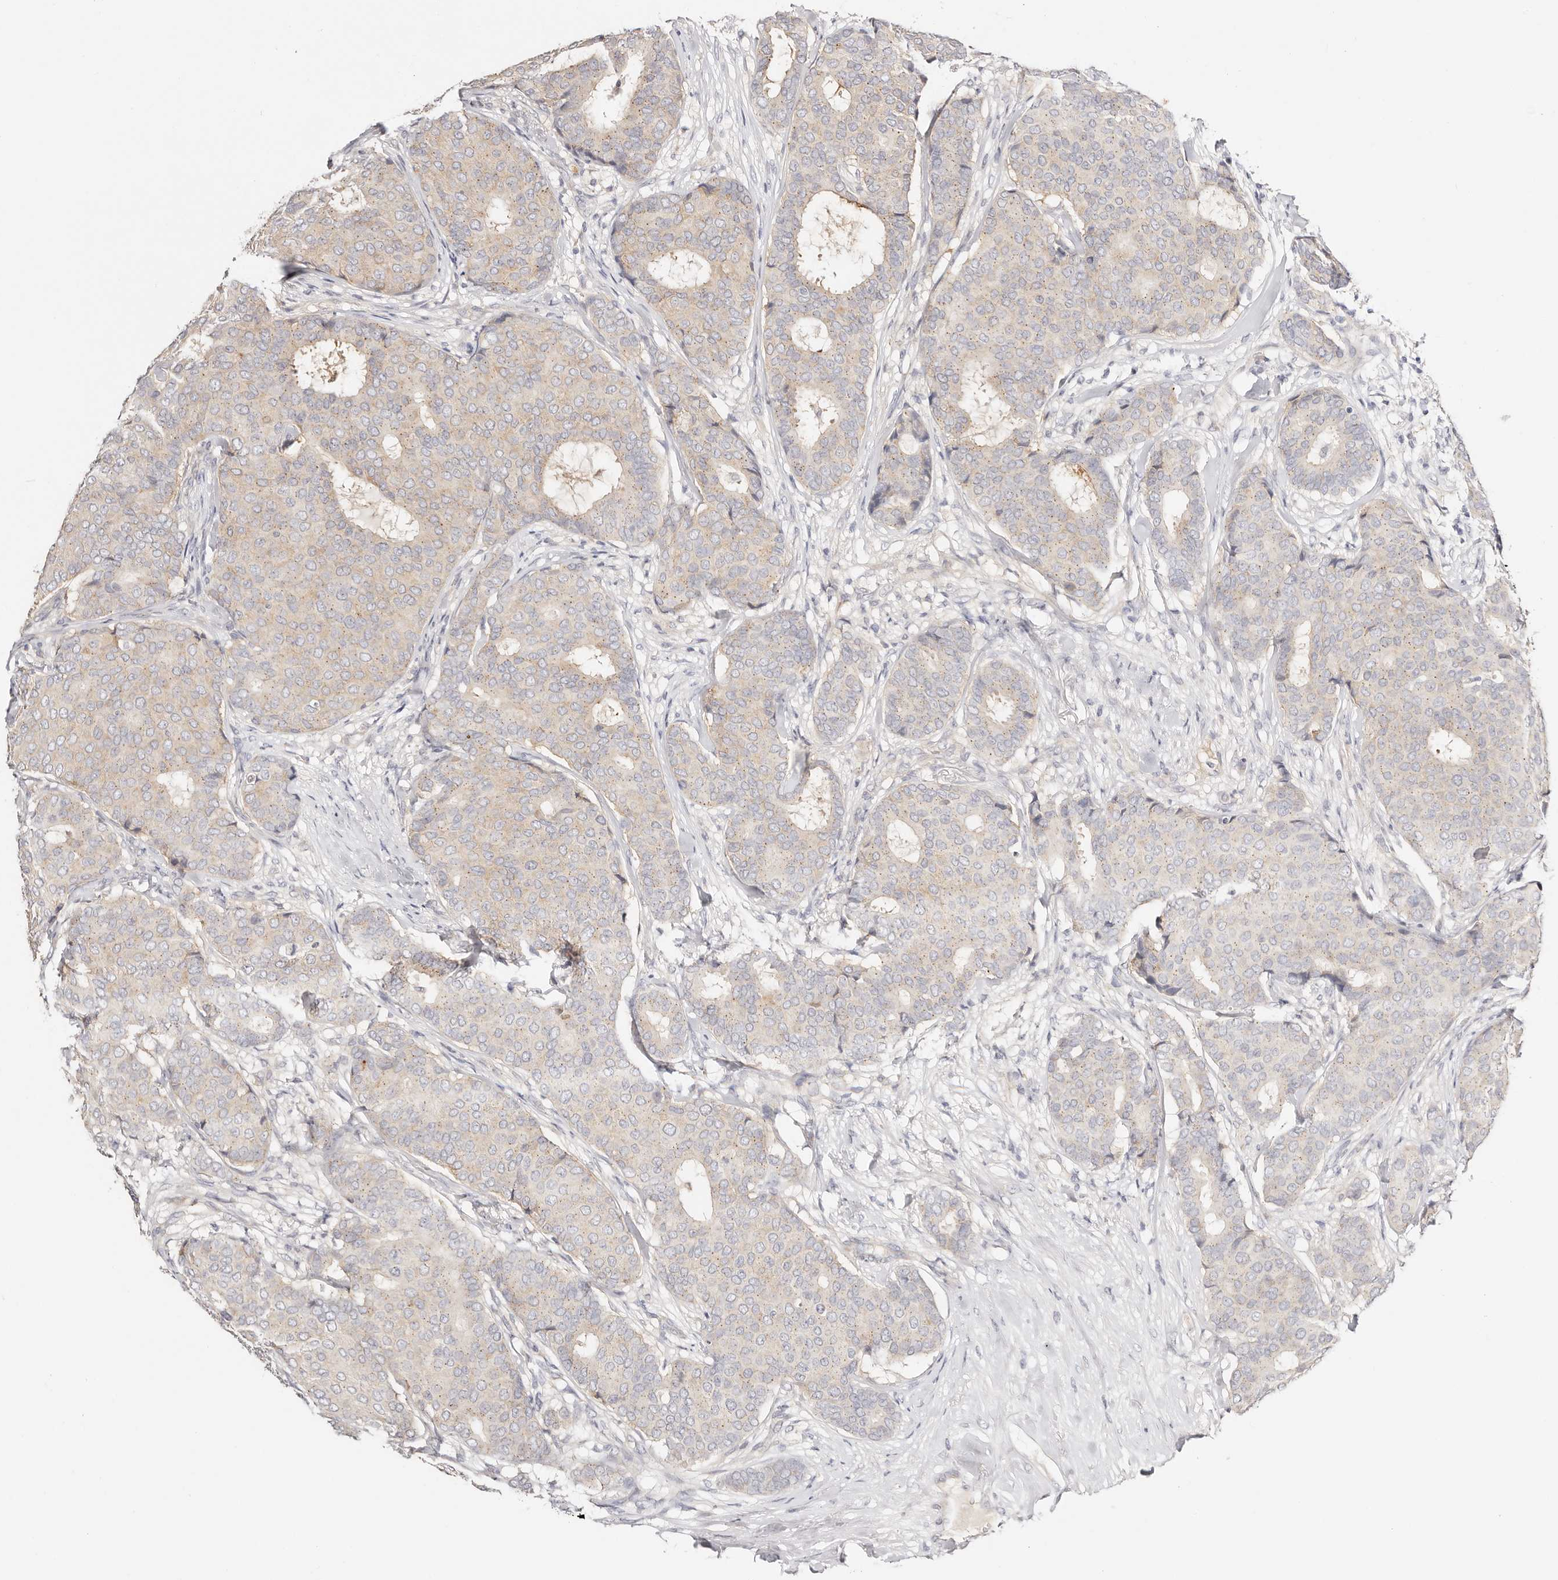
{"staining": {"intensity": "weak", "quantity": "<25%", "location": "cytoplasmic/membranous"}, "tissue": "breast cancer", "cell_type": "Tumor cells", "image_type": "cancer", "snomed": [{"axis": "morphology", "description": "Duct carcinoma"}, {"axis": "topography", "description": "Breast"}], "caption": "Immunohistochemistry (IHC) image of neoplastic tissue: human breast invasive ductal carcinoma stained with DAB displays no significant protein staining in tumor cells.", "gene": "DNASE1", "patient": {"sex": "female", "age": 75}}